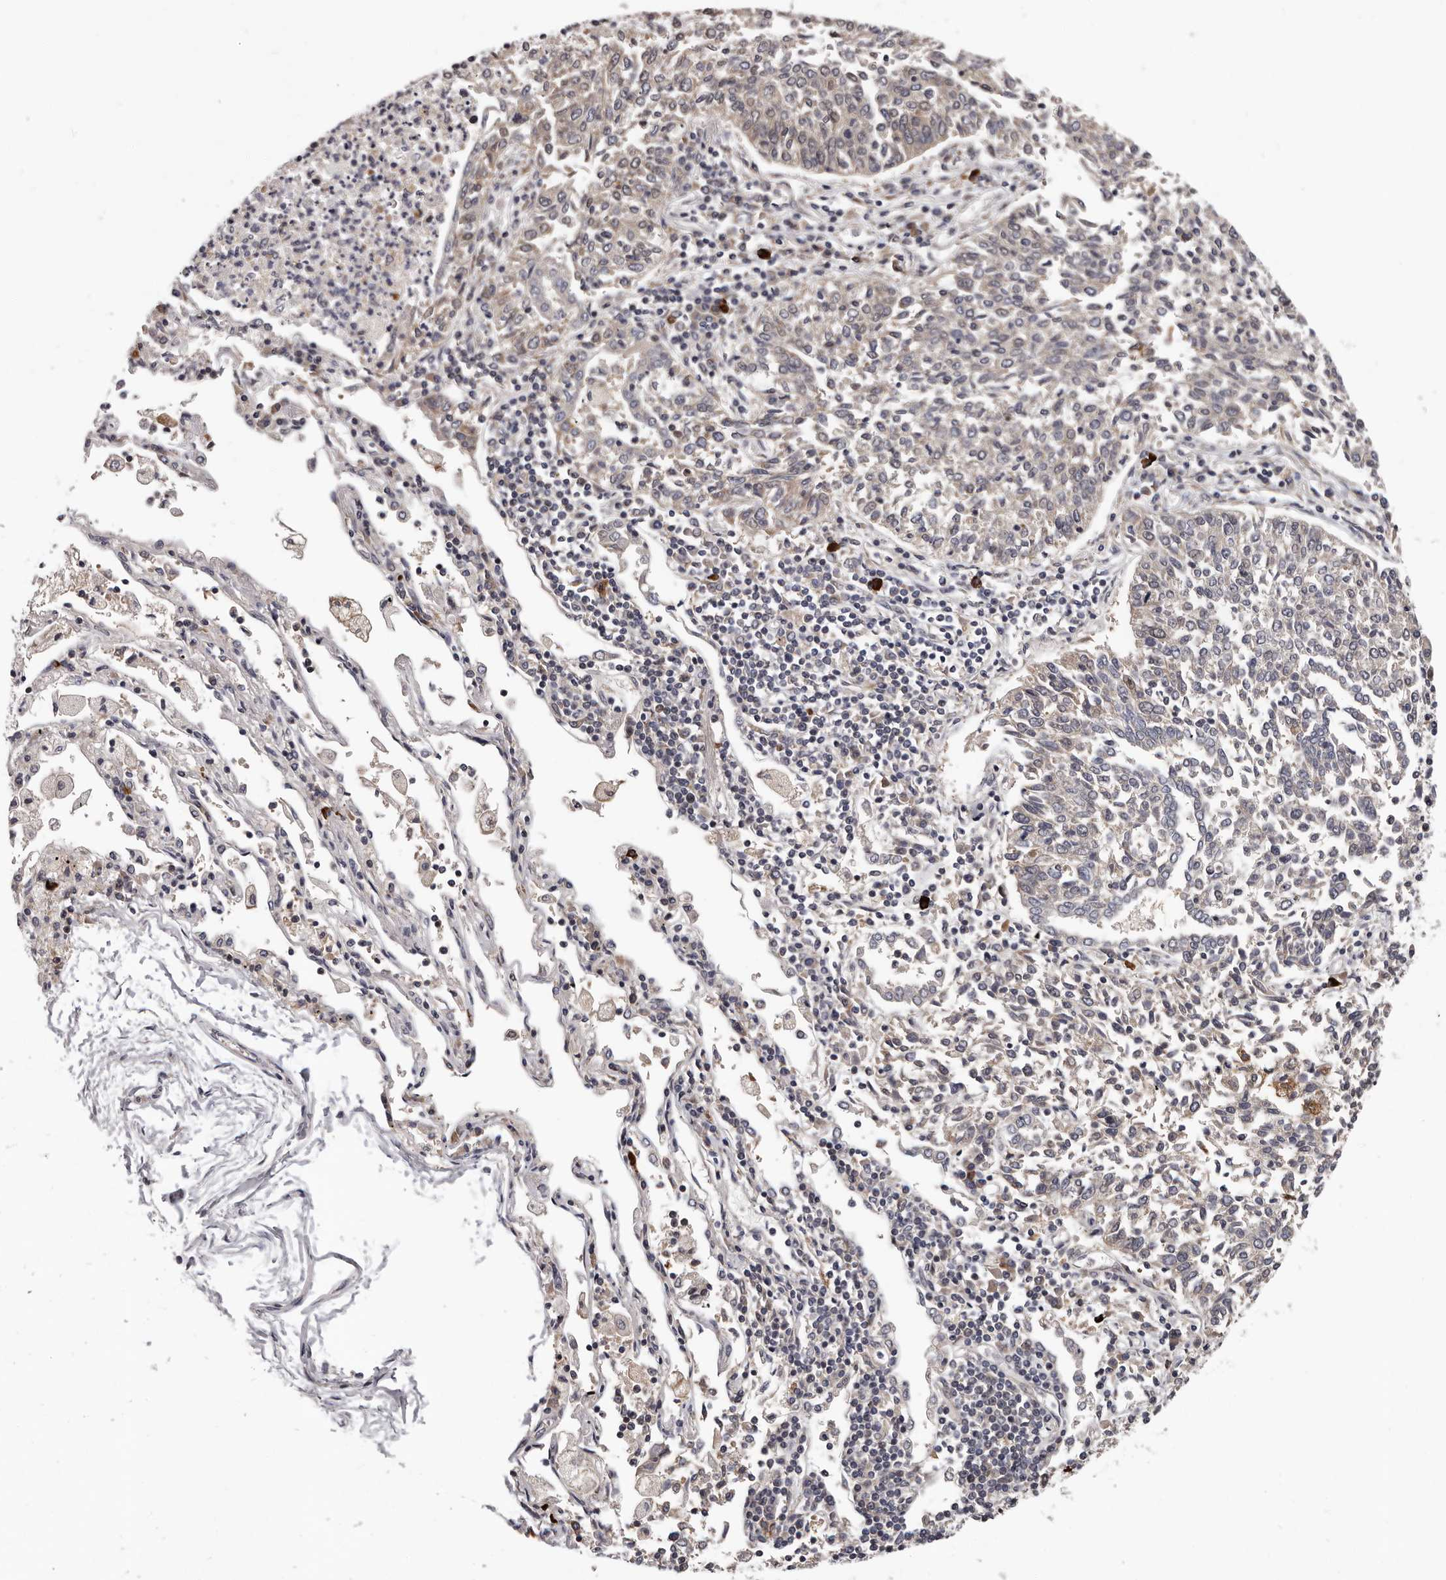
{"staining": {"intensity": "weak", "quantity": "25%-75%", "location": "cytoplasmic/membranous"}, "tissue": "lung cancer", "cell_type": "Tumor cells", "image_type": "cancer", "snomed": [{"axis": "morphology", "description": "Normal tissue, NOS"}, {"axis": "morphology", "description": "Squamous cell carcinoma, NOS"}, {"axis": "topography", "description": "Cartilage tissue"}, {"axis": "topography", "description": "Lung"}, {"axis": "topography", "description": "Peripheral nerve tissue"}], "caption": "Human lung squamous cell carcinoma stained for a protein (brown) demonstrates weak cytoplasmic/membranous positive positivity in about 25%-75% of tumor cells.", "gene": "MED8", "patient": {"sex": "female", "age": 49}}